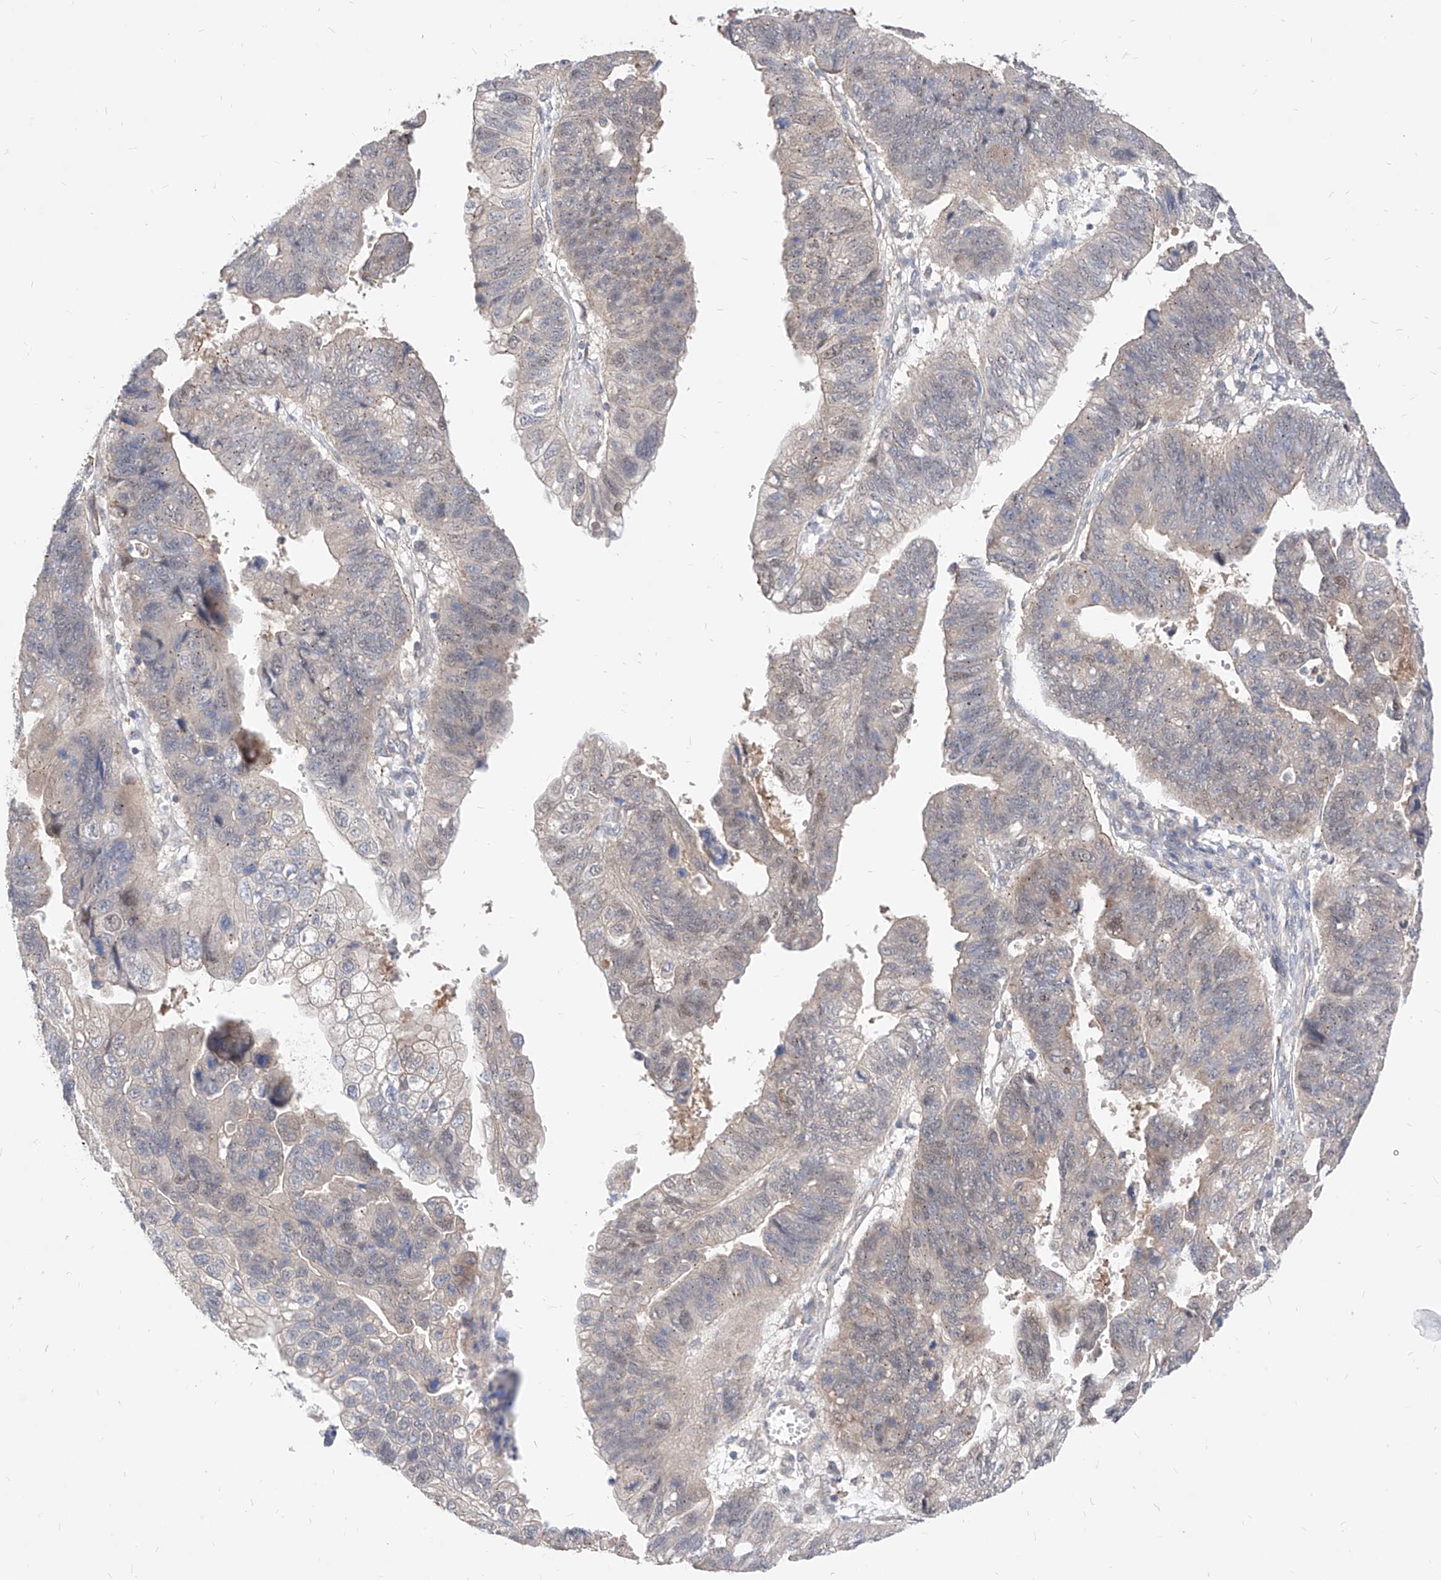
{"staining": {"intensity": "weak", "quantity": "<25%", "location": "nuclear"}, "tissue": "stomach cancer", "cell_type": "Tumor cells", "image_type": "cancer", "snomed": [{"axis": "morphology", "description": "Adenocarcinoma, NOS"}, {"axis": "topography", "description": "Stomach"}], "caption": "The micrograph exhibits no significant expression in tumor cells of stomach adenocarcinoma.", "gene": "TSNAX", "patient": {"sex": "male", "age": 59}}